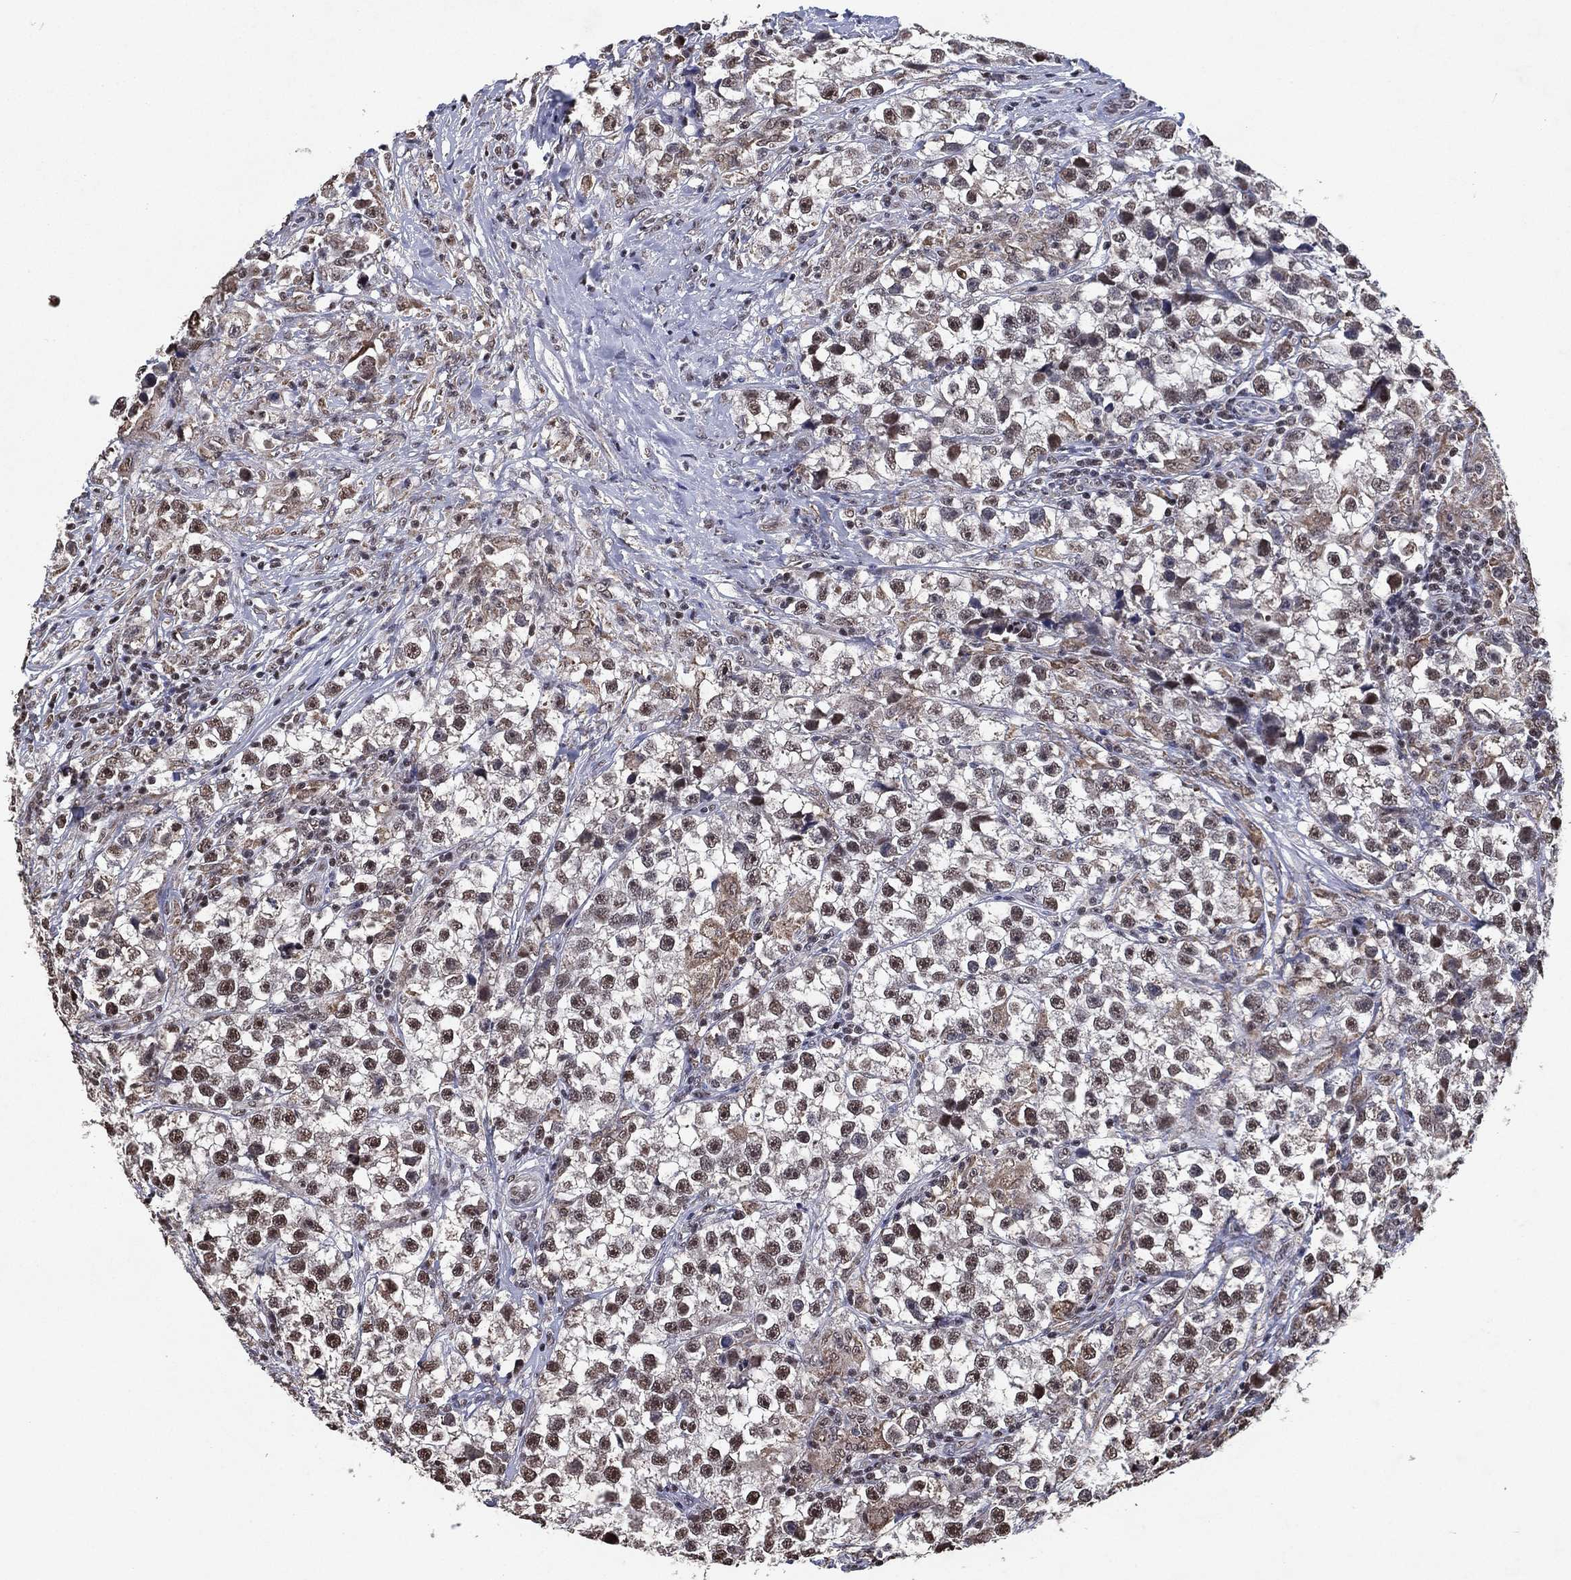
{"staining": {"intensity": "moderate", "quantity": "25%-75%", "location": "nuclear"}, "tissue": "testis cancer", "cell_type": "Tumor cells", "image_type": "cancer", "snomed": [{"axis": "morphology", "description": "Seminoma, NOS"}, {"axis": "topography", "description": "Testis"}], "caption": "Testis cancer stained with a brown dye displays moderate nuclear positive staining in approximately 25%-75% of tumor cells.", "gene": "ZBTB42", "patient": {"sex": "male", "age": 46}}